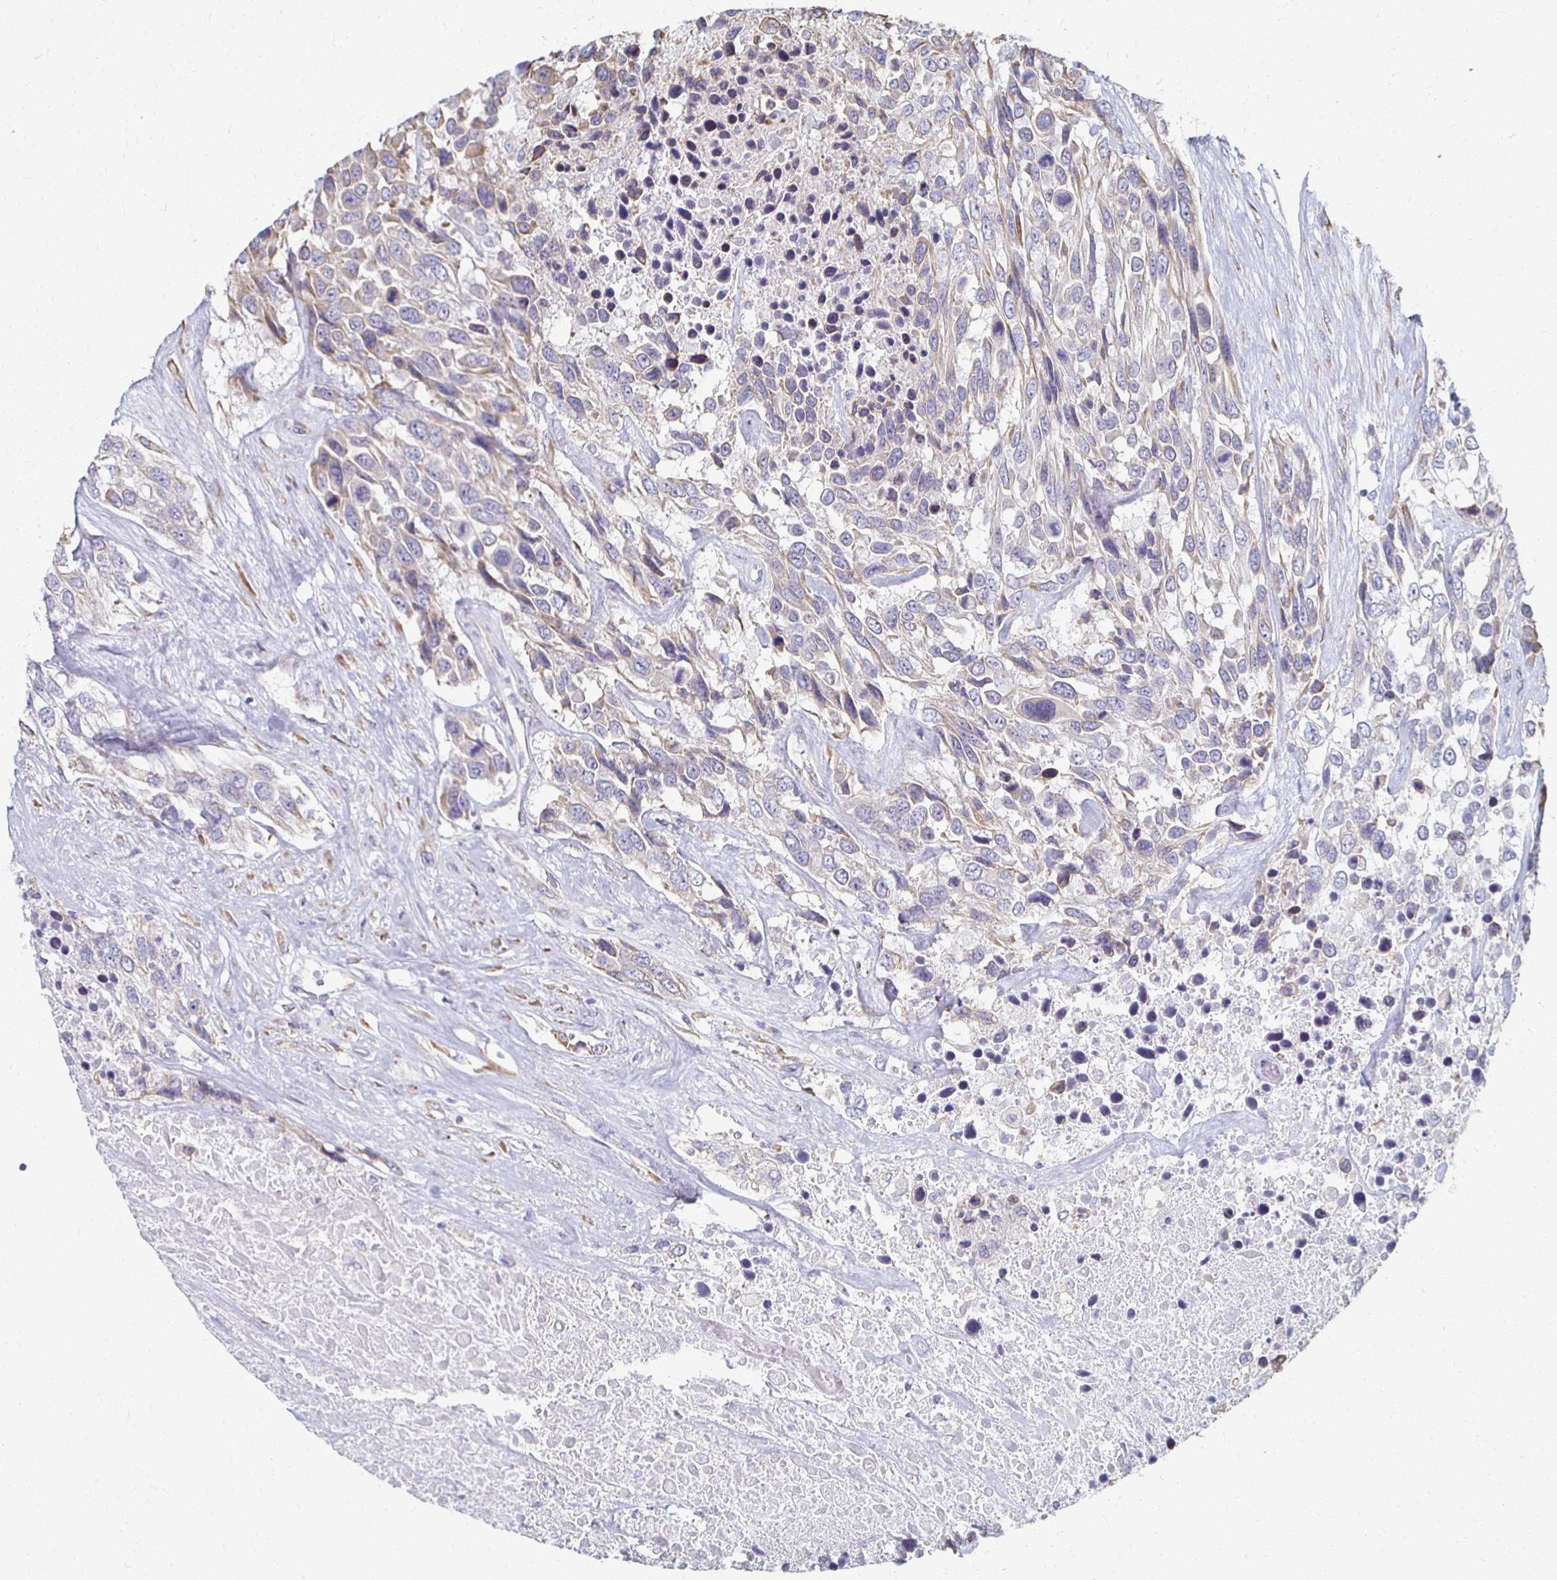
{"staining": {"intensity": "weak", "quantity": "<25%", "location": "cytoplasmic/membranous"}, "tissue": "urothelial cancer", "cell_type": "Tumor cells", "image_type": "cancer", "snomed": [{"axis": "morphology", "description": "Urothelial carcinoma, High grade"}, {"axis": "topography", "description": "Urinary bladder"}], "caption": "IHC micrograph of human urothelial cancer stained for a protein (brown), which demonstrates no expression in tumor cells.", "gene": "ATP1A3", "patient": {"sex": "female", "age": 70}}